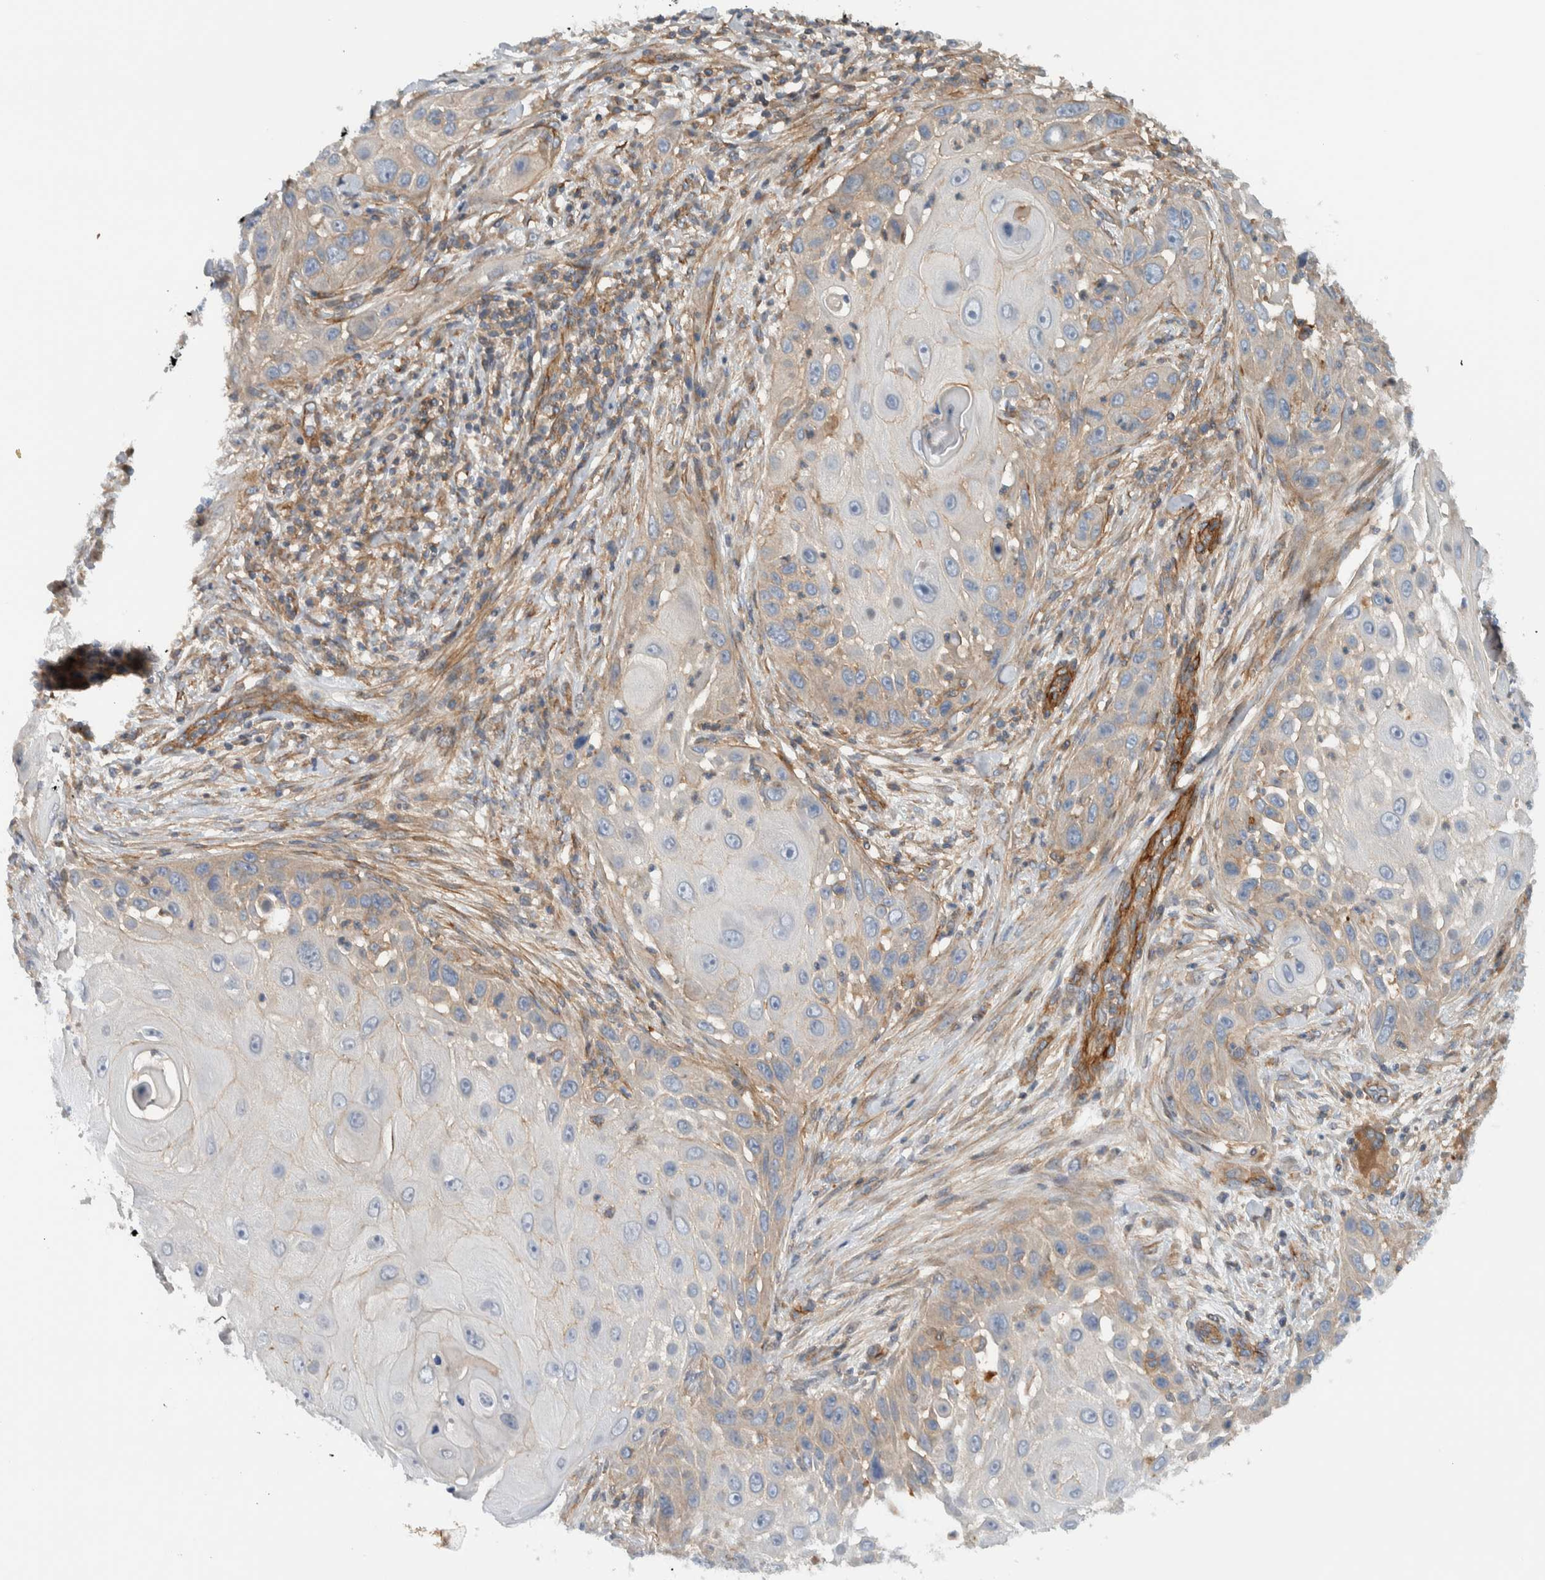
{"staining": {"intensity": "weak", "quantity": "<25%", "location": "cytoplasmic/membranous"}, "tissue": "skin cancer", "cell_type": "Tumor cells", "image_type": "cancer", "snomed": [{"axis": "morphology", "description": "Squamous cell carcinoma, NOS"}, {"axis": "topography", "description": "Skin"}], "caption": "This is an IHC micrograph of skin squamous cell carcinoma. There is no positivity in tumor cells.", "gene": "MPRIP", "patient": {"sex": "female", "age": 44}}